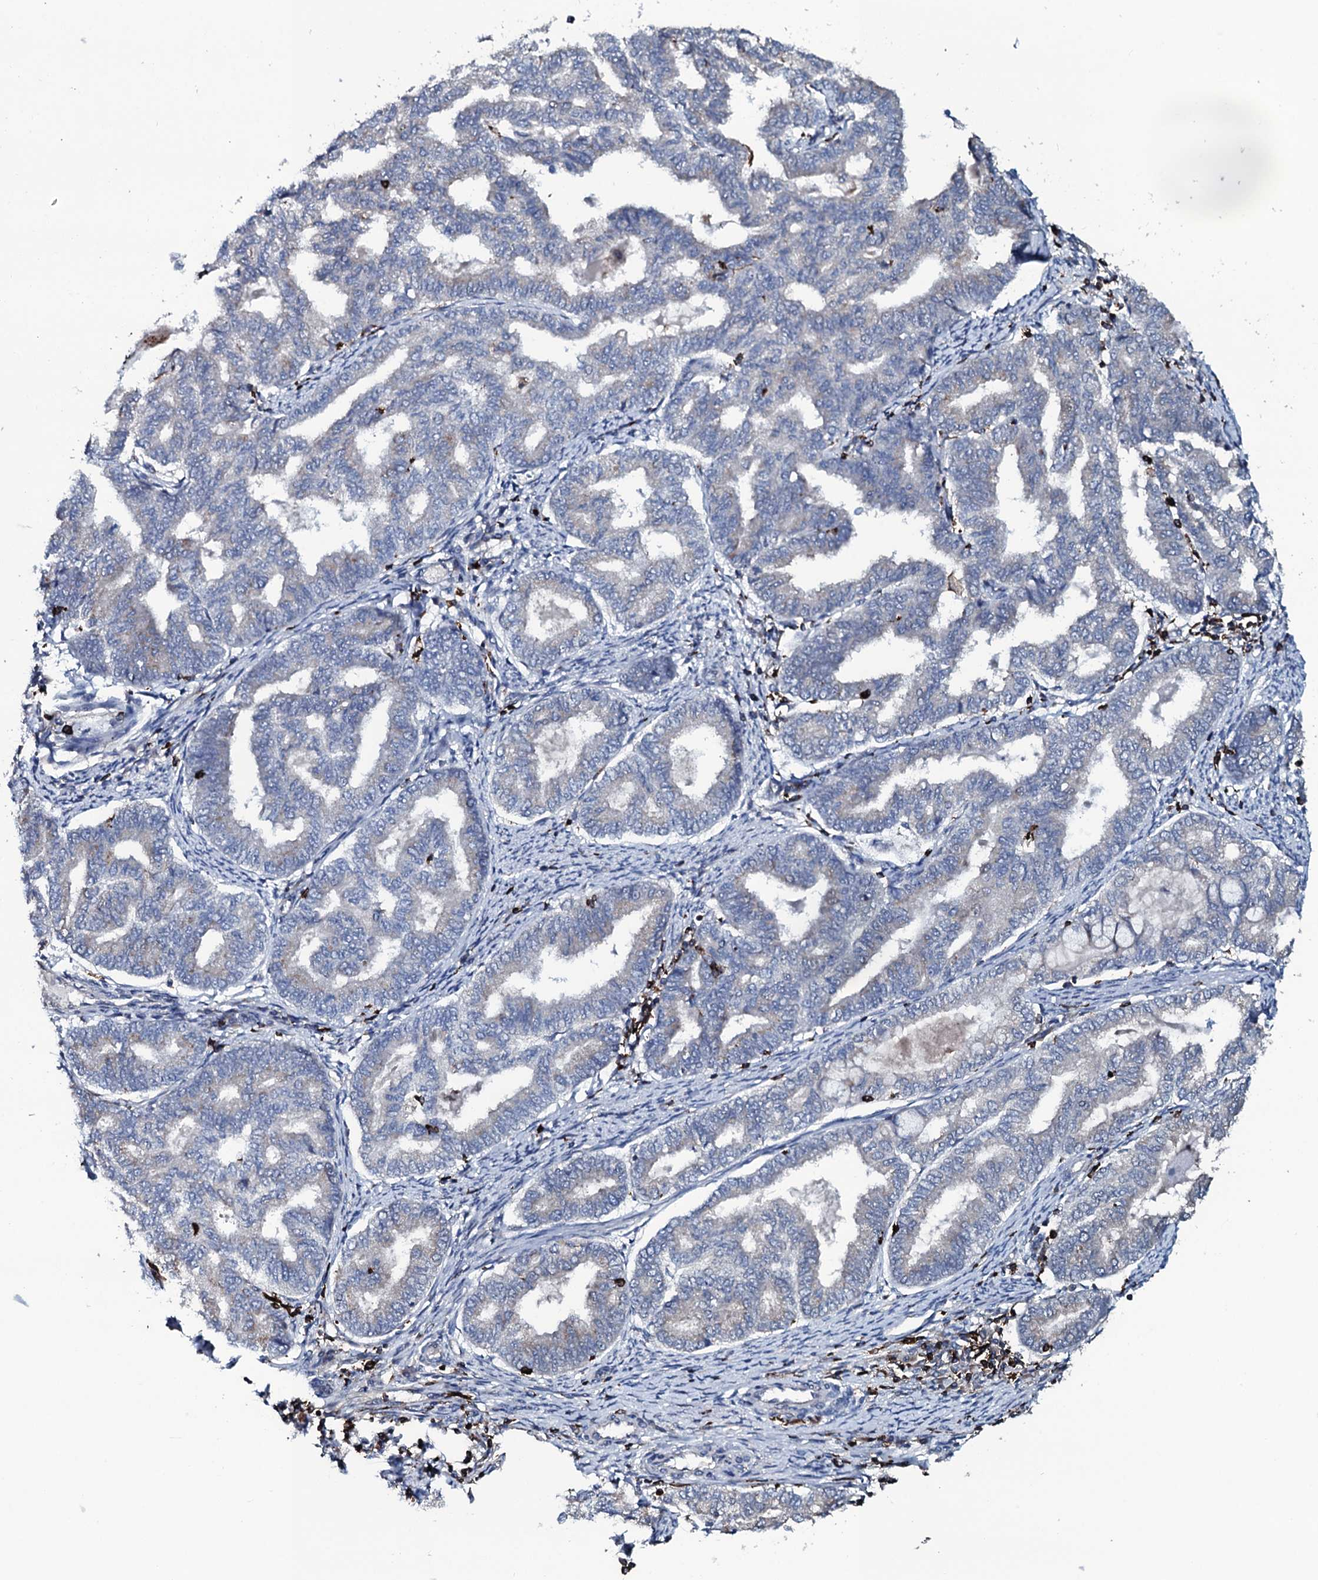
{"staining": {"intensity": "negative", "quantity": "none", "location": "none"}, "tissue": "endometrial cancer", "cell_type": "Tumor cells", "image_type": "cancer", "snomed": [{"axis": "morphology", "description": "Adenocarcinoma, NOS"}, {"axis": "topography", "description": "Endometrium"}], "caption": "Immunohistochemistry (IHC) image of neoplastic tissue: human adenocarcinoma (endometrial) stained with DAB (3,3'-diaminobenzidine) reveals no significant protein staining in tumor cells.", "gene": "OGFOD2", "patient": {"sex": "female", "age": 79}}